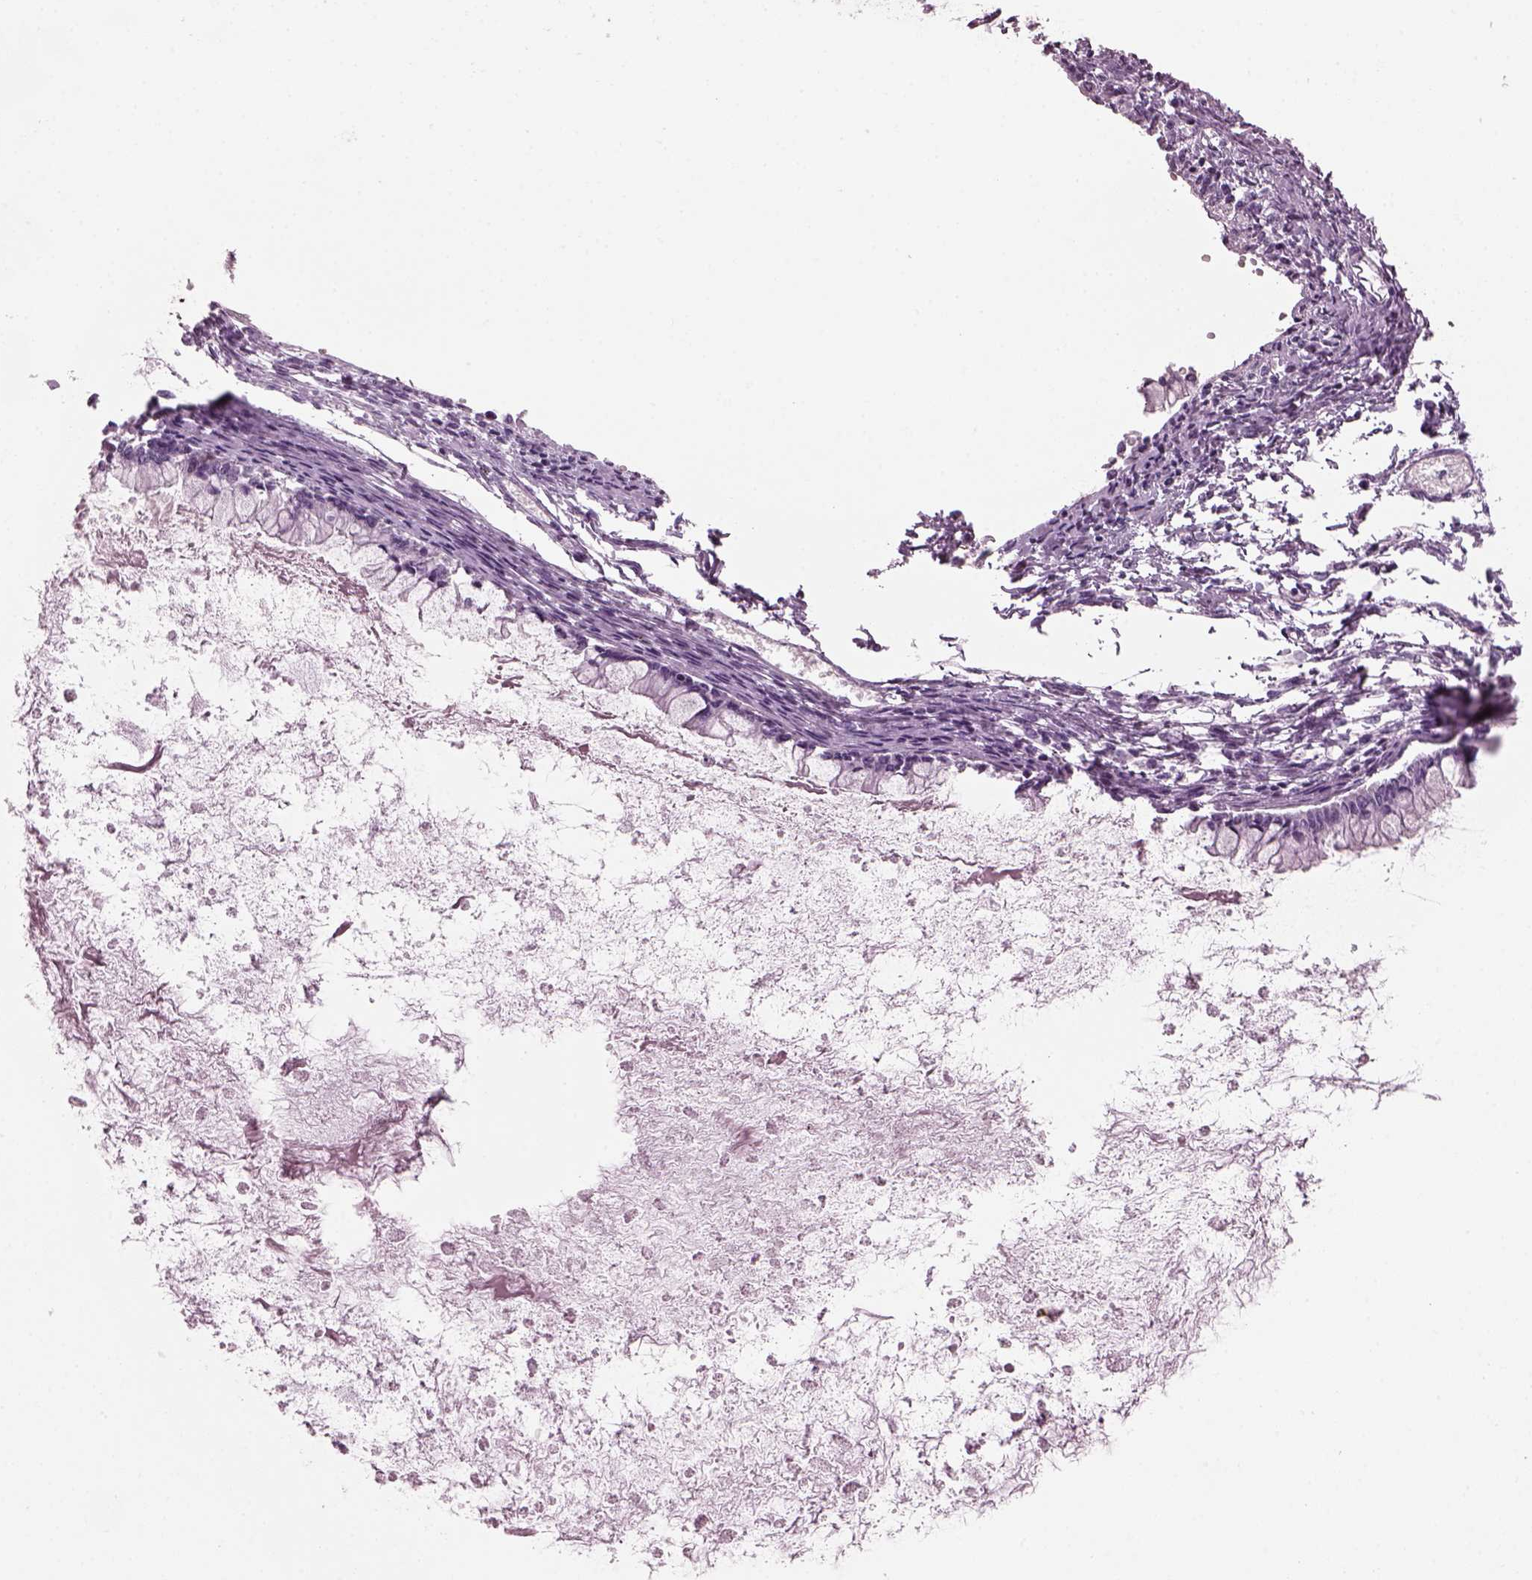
{"staining": {"intensity": "negative", "quantity": "none", "location": "none"}, "tissue": "ovarian cancer", "cell_type": "Tumor cells", "image_type": "cancer", "snomed": [{"axis": "morphology", "description": "Cystadenocarcinoma, mucinous, NOS"}, {"axis": "topography", "description": "Ovary"}], "caption": "This is an immunohistochemistry micrograph of human mucinous cystadenocarcinoma (ovarian). There is no positivity in tumor cells.", "gene": "KRTAP3-2", "patient": {"sex": "female", "age": 67}}